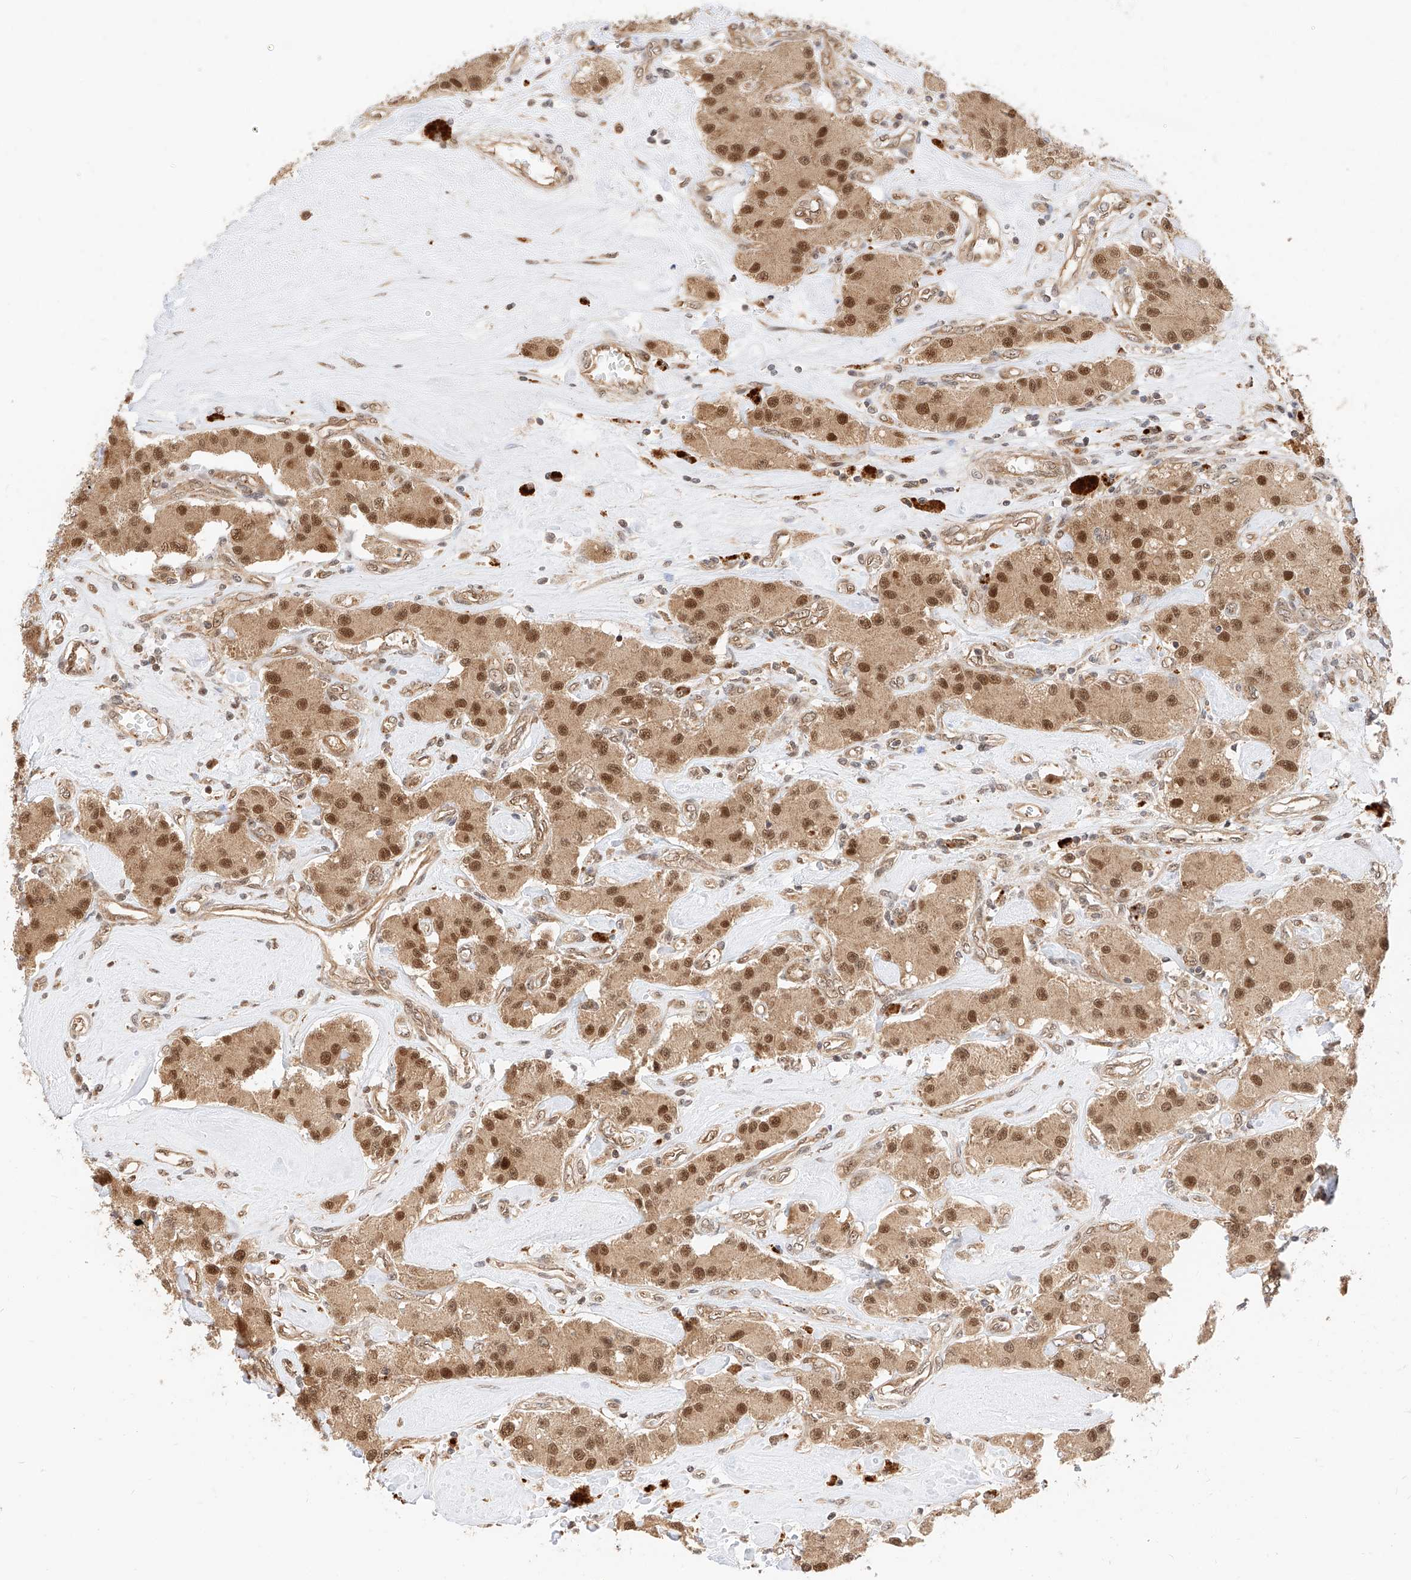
{"staining": {"intensity": "moderate", "quantity": ">75%", "location": "cytoplasmic/membranous,nuclear"}, "tissue": "carcinoid", "cell_type": "Tumor cells", "image_type": "cancer", "snomed": [{"axis": "morphology", "description": "Carcinoid, malignant, NOS"}, {"axis": "topography", "description": "Pancreas"}], "caption": "Carcinoid (malignant) stained for a protein shows moderate cytoplasmic/membranous and nuclear positivity in tumor cells.", "gene": "EIF4H", "patient": {"sex": "male", "age": 41}}